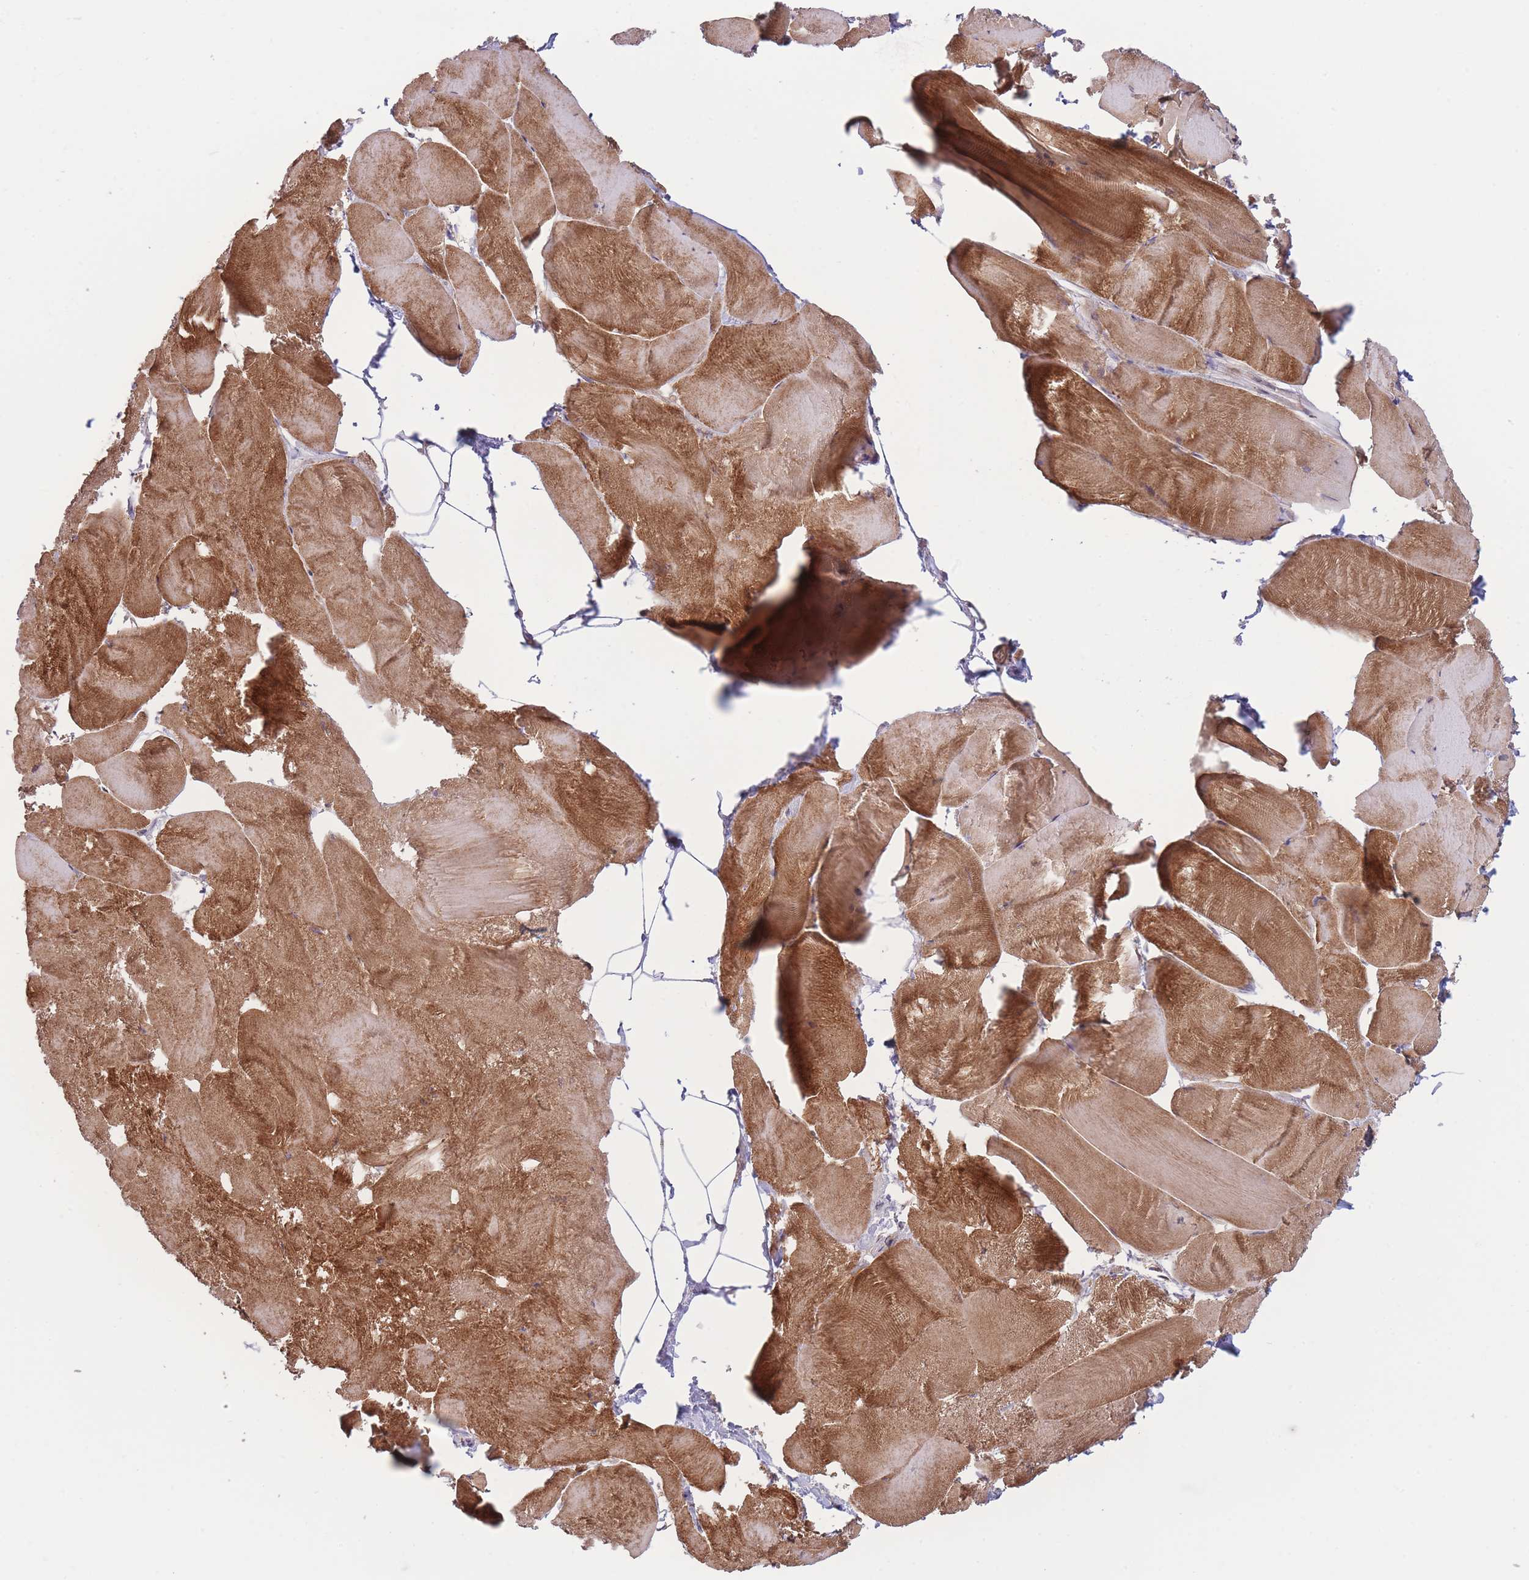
{"staining": {"intensity": "moderate", "quantity": ">75%", "location": "cytoplasmic/membranous"}, "tissue": "skeletal muscle", "cell_type": "Myocytes", "image_type": "normal", "snomed": [{"axis": "morphology", "description": "Normal tissue, NOS"}, {"axis": "topography", "description": "Skeletal muscle"}], "caption": "High-power microscopy captured an immunohistochemistry image of benign skeletal muscle, revealing moderate cytoplasmic/membranous expression in approximately >75% of myocytes. (DAB IHC with brightfield microscopy, high magnification).", "gene": "KIF16B", "patient": {"sex": "female", "age": 64}}